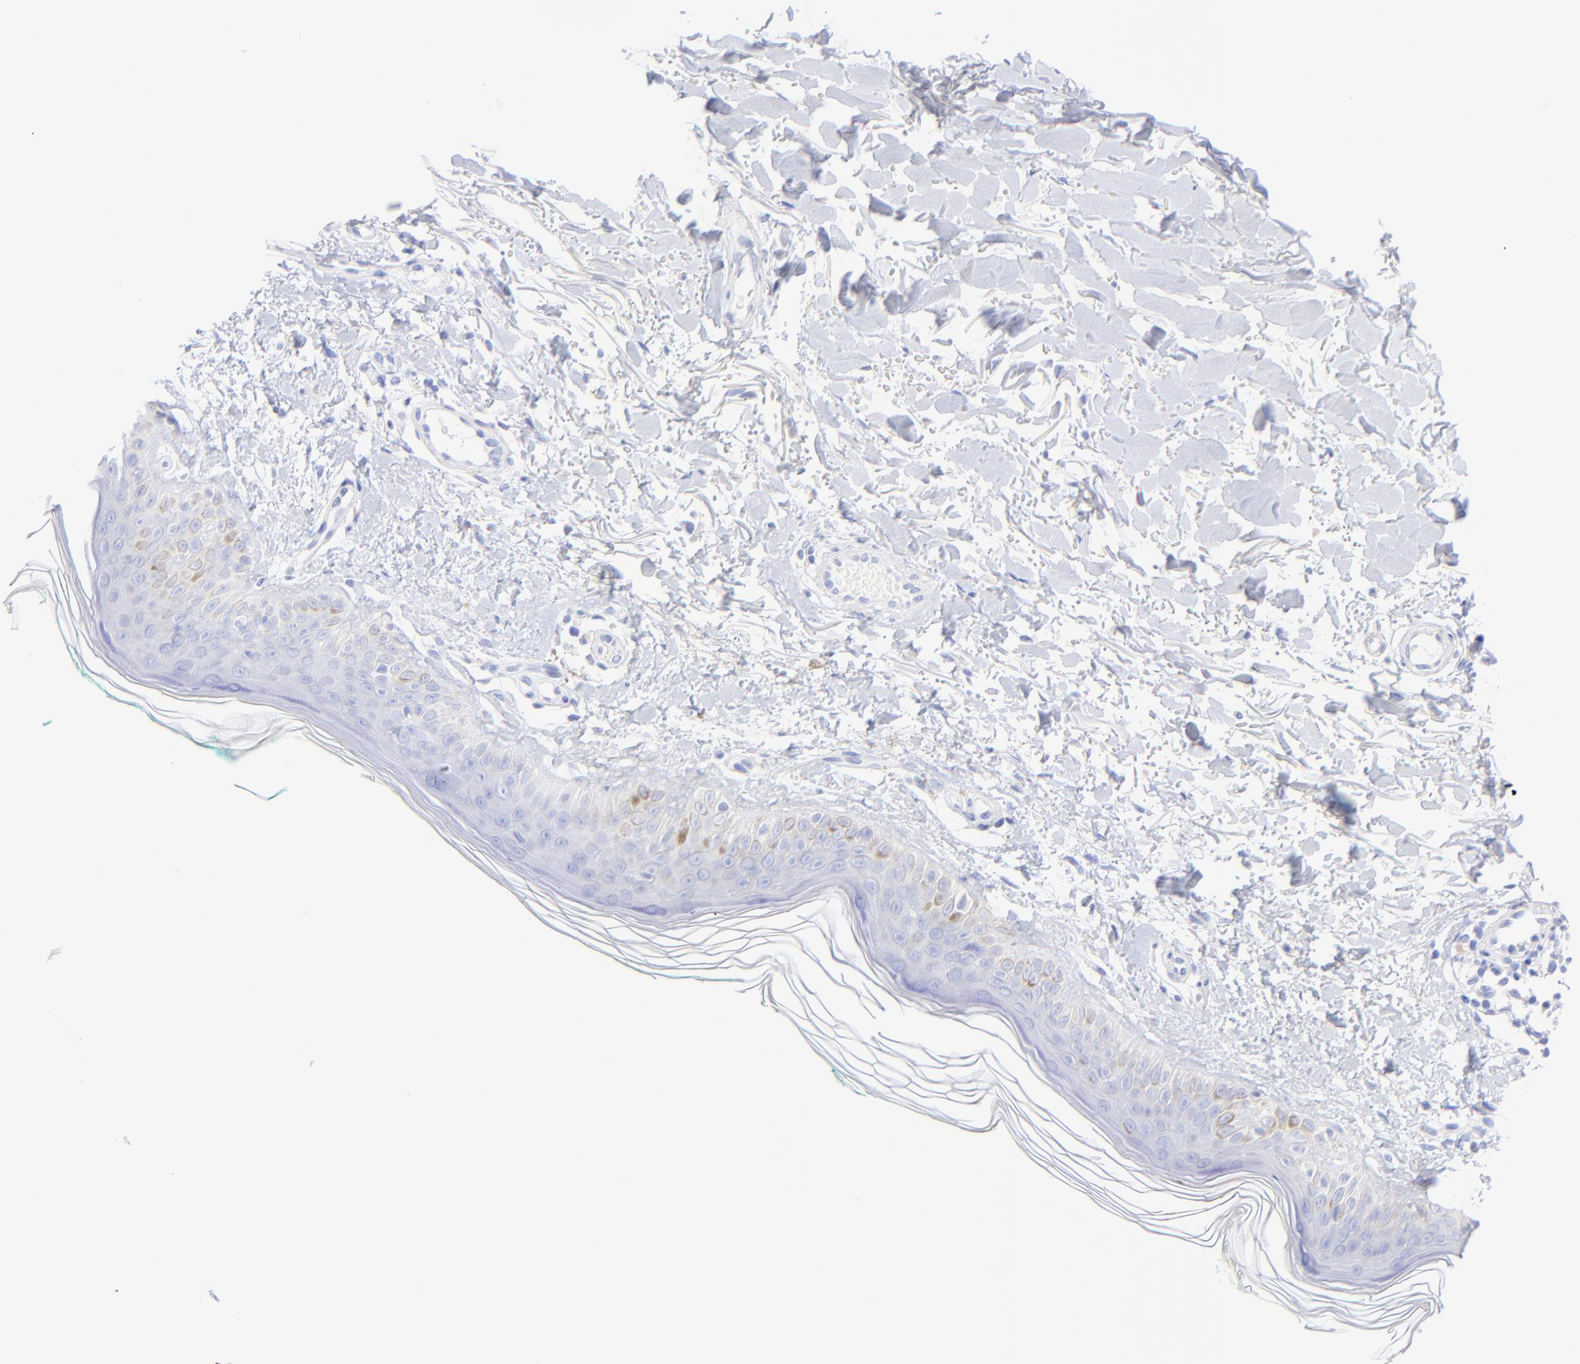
{"staining": {"intensity": "negative", "quantity": "none", "location": "none"}, "tissue": "skin", "cell_type": "Fibroblasts", "image_type": "normal", "snomed": [{"axis": "morphology", "description": "Normal tissue, NOS"}, {"axis": "topography", "description": "Skin"}], "caption": "High power microscopy histopathology image of an immunohistochemistry micrograph of unremarkable skin, revealing no significant positivity in fibroblasts.", "gene": "C1QTNF6", "patient": {"sex": "male", "age": 71}}